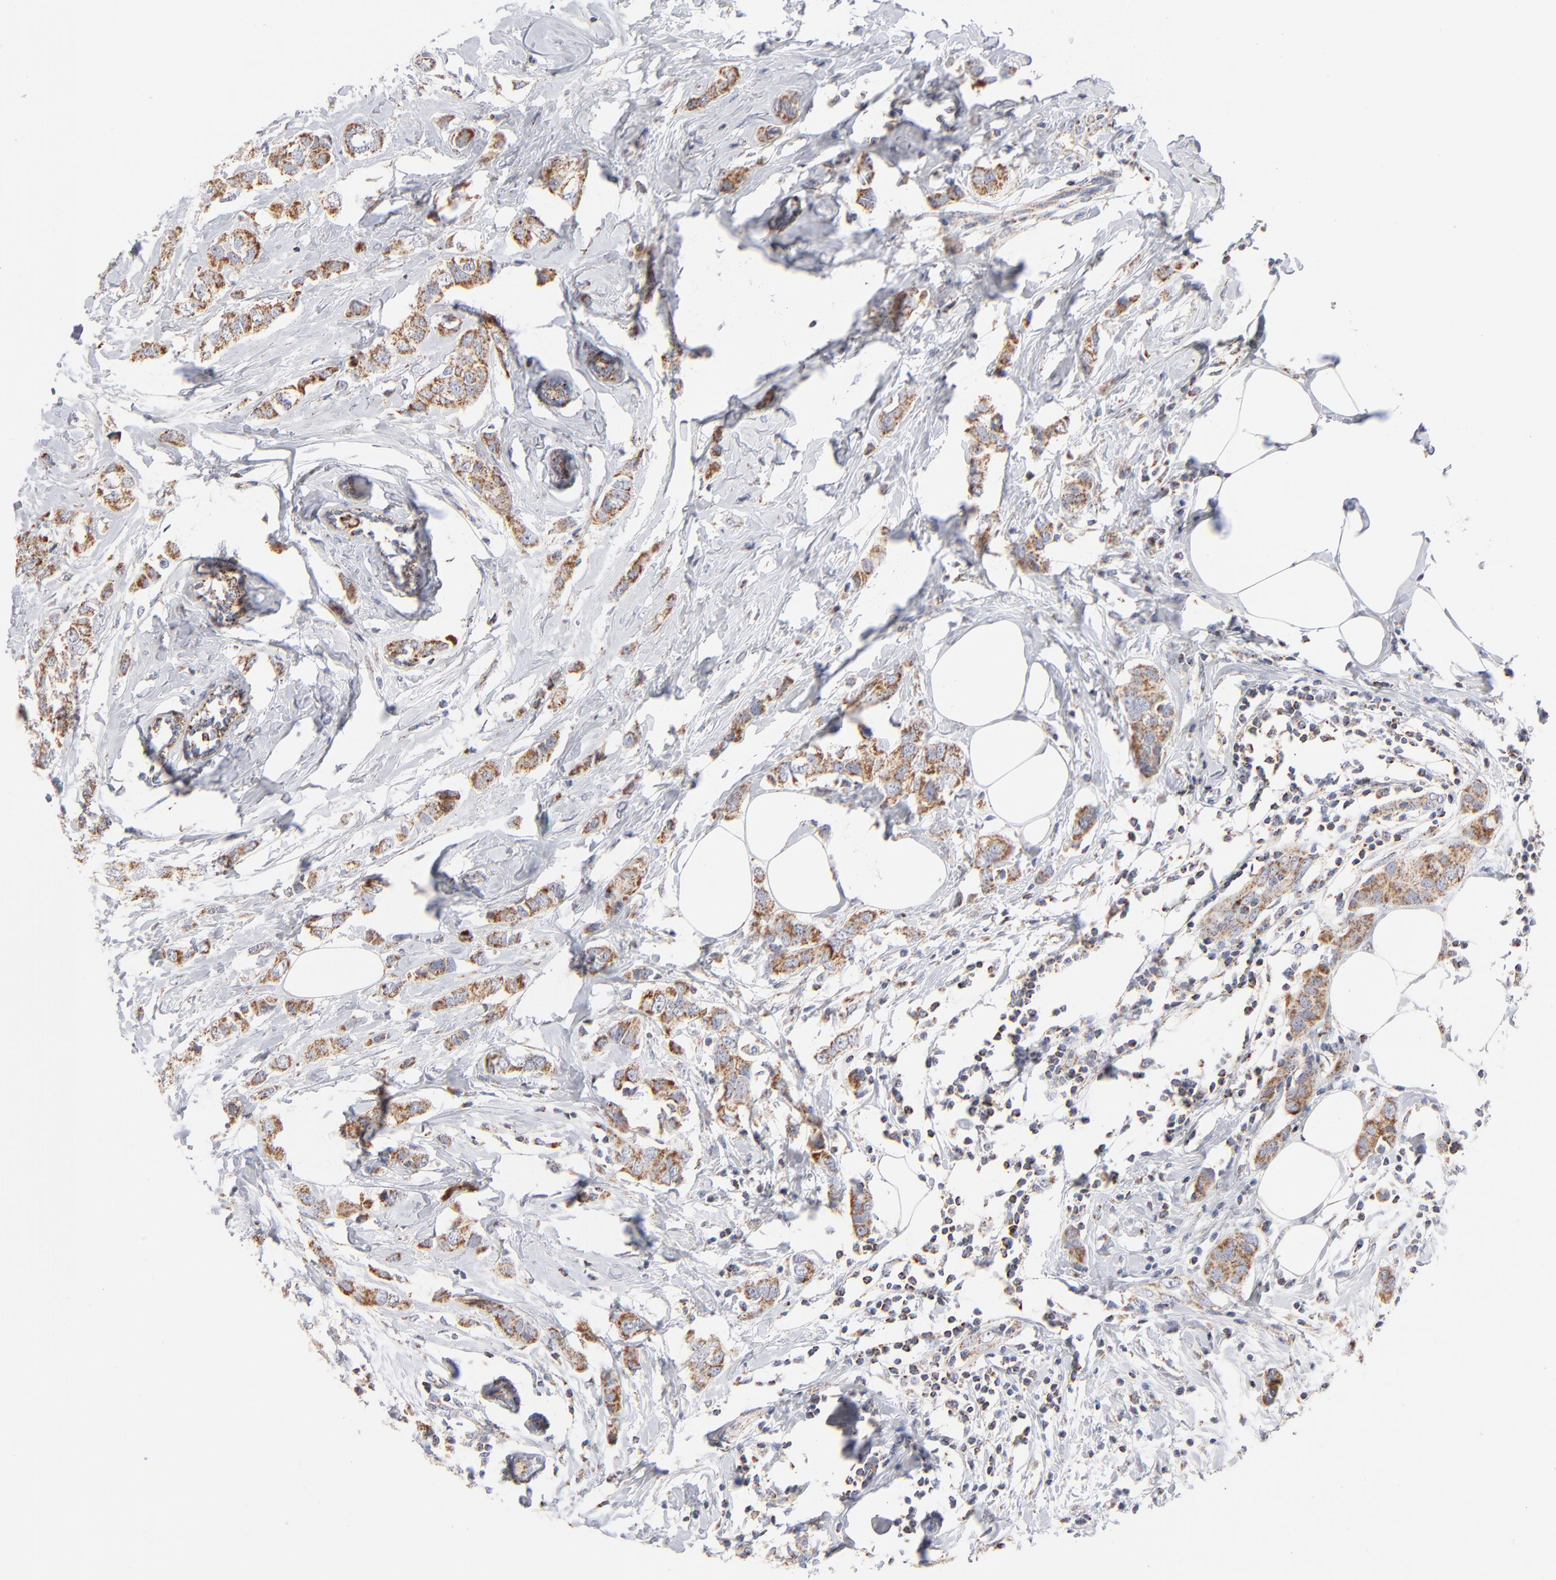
{"staining": {"intensity": "moderate", "quantity": ">75%", "location": "cytoplasmic/membranous"}, "tissue": "breast cancer", "cell_type": "Tumor cells", "image_type": "cancer", "snomed": [{"axis": "morphology", "description": "Normal tissue, NOS"}, {"axis": "morphology", "description": "Duct carcinoma"}, {"axis": "topography", "description": "Breast"}], "caption": "Protein staining by immunohistochemistry (IHC) demonstrates moderate cytoplasmic/membranous positivity in approximately >75% of tumor cells in infiltrating ductal carcinoma (breast).", "gene": "MRPL58", "patient": {"sex": "female", "age": 50}}